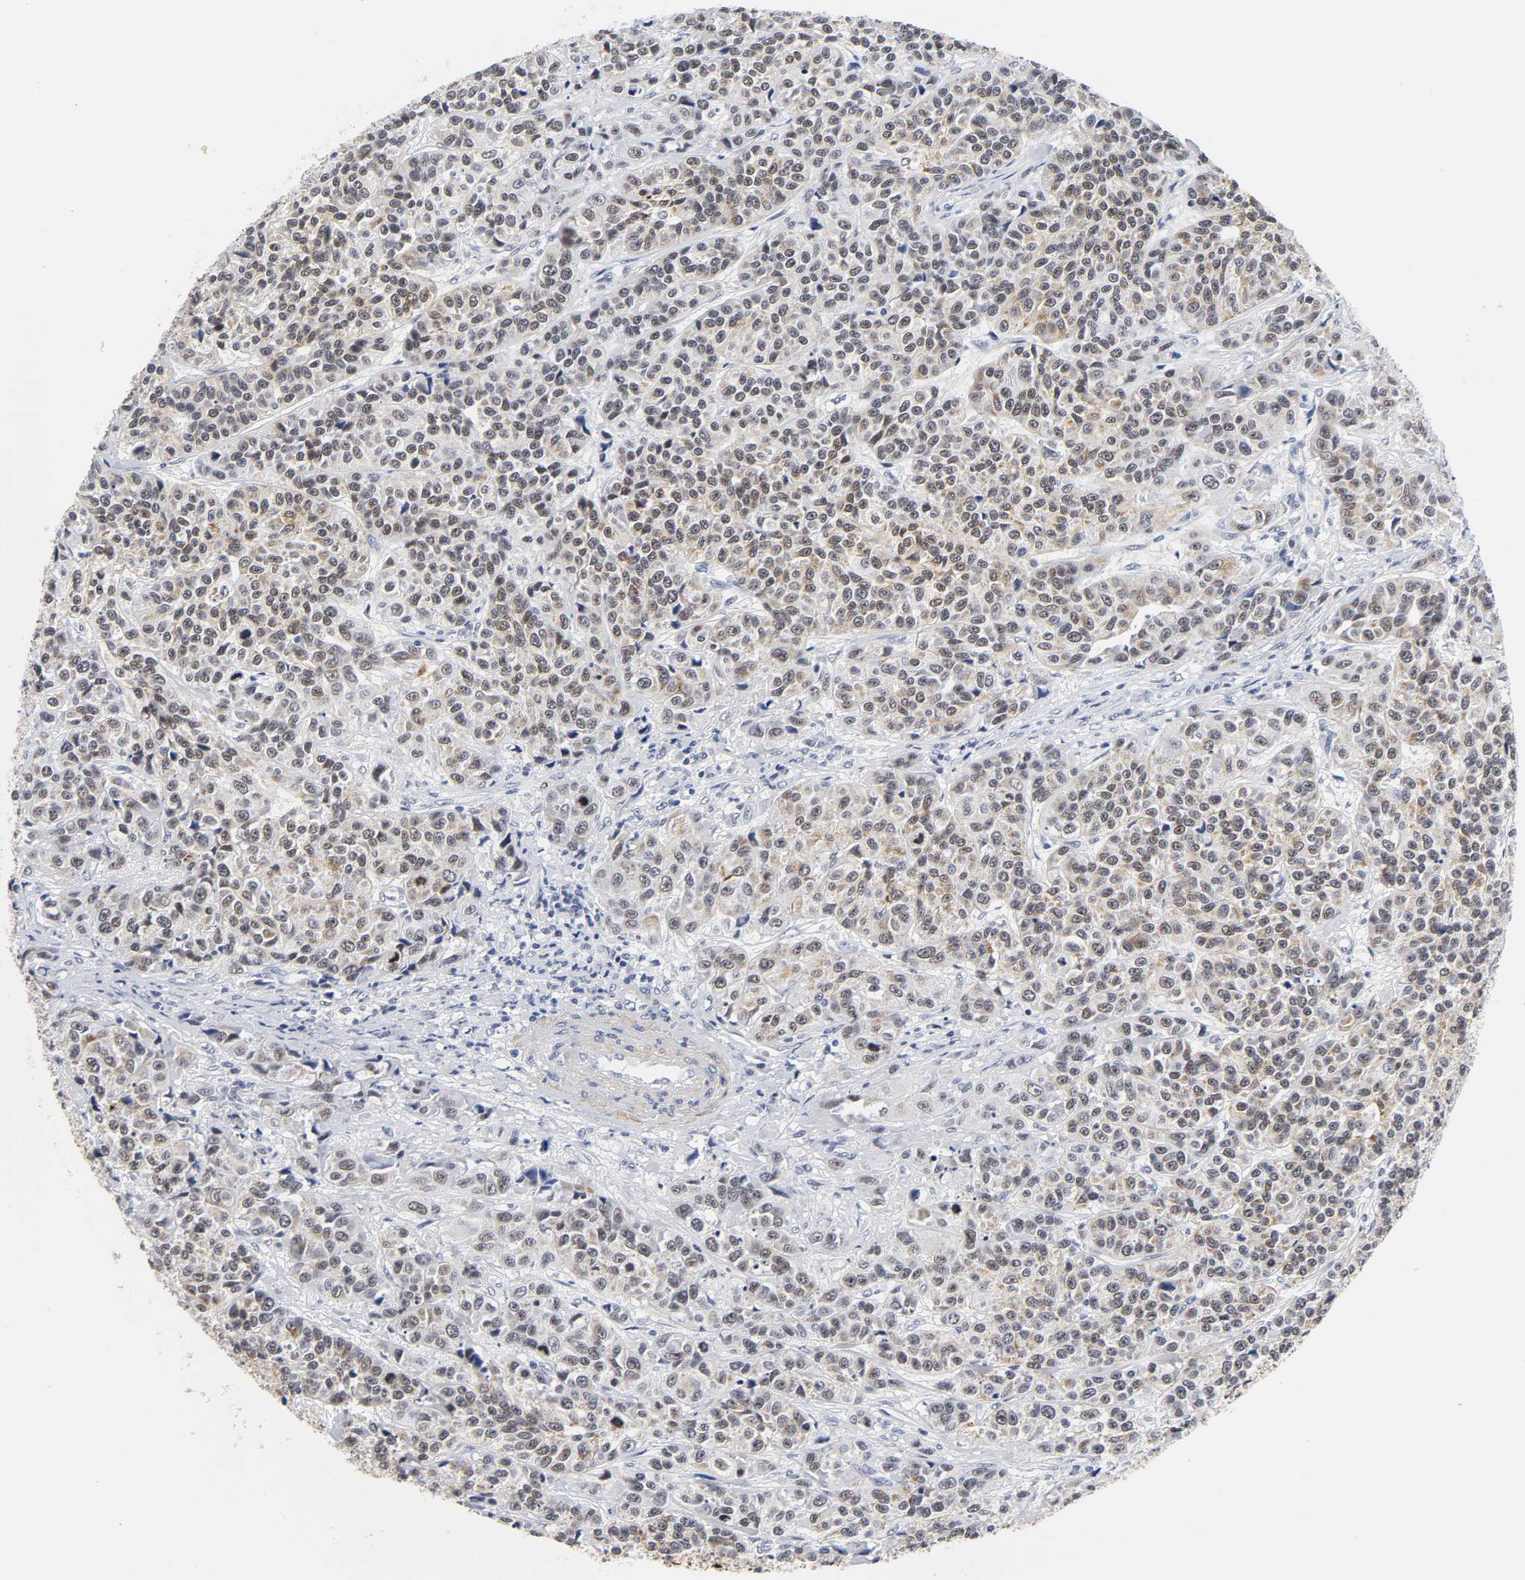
{"staining": {"intensity": "strong", "quantity": ">75%", "location": "nuclear"}, "tissue": "urothelial cancer", "cell_type": "Tumor cells", "image_type": "cancer", "snomed": [{"axis": "morphology", "description": "Urothelial carcinoma, High grade"}, {"axis": "topography", "description": "Urinary bladder"}], "caption": "Immunohistochemistry micrograph of neoplastic tissue: urothelial cancer stained using immunohistochemistry (IHC) exhibits high levels of strong protein expression localized specifically in the nuclear of tumor cells, appearing as a nuclear brown color.", "gene": "GRHL2", "patient": {"sex": "female", "age": 81}}